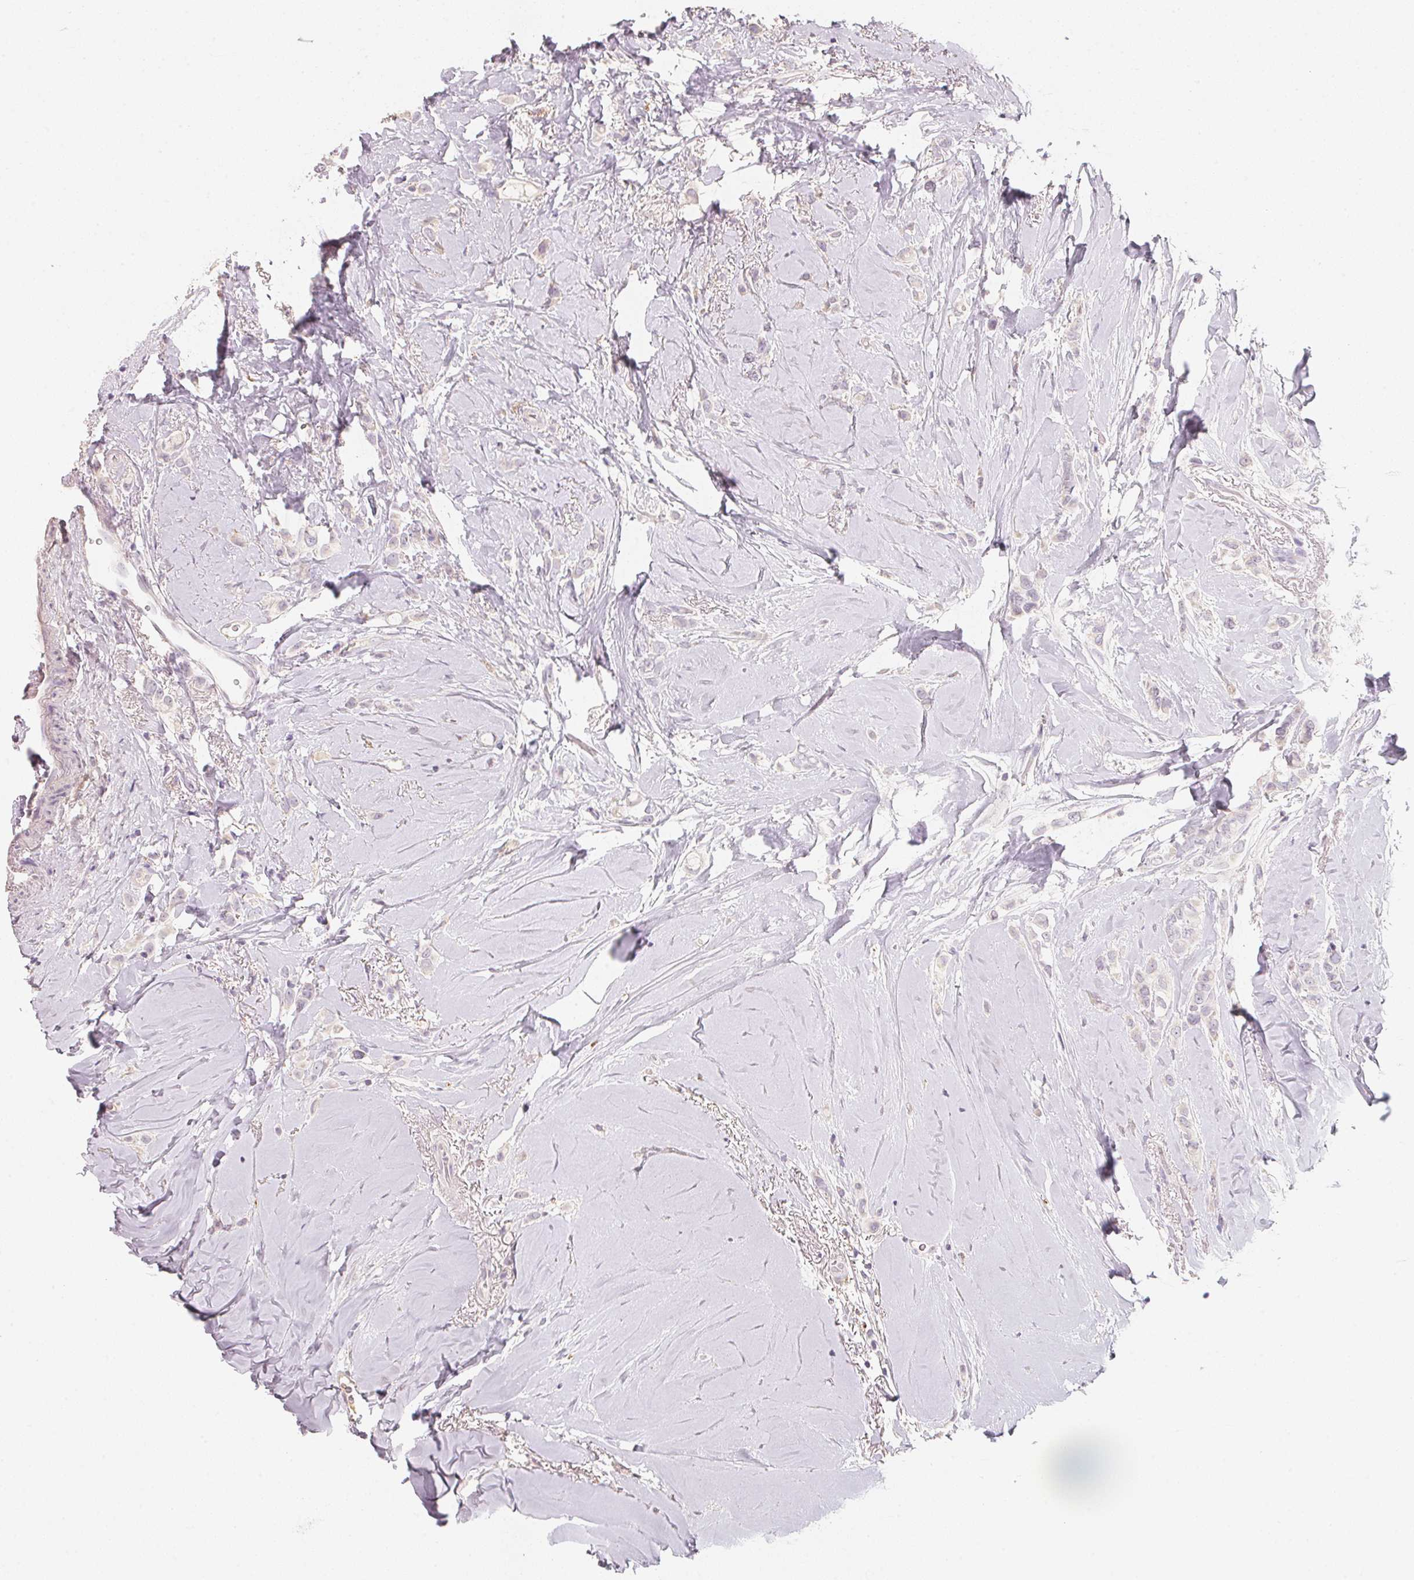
{"staining": {"intensity": "negative", "quantity": "none", "location": "none"}, "tissue": "breast cancer", "cell_type": "Tumor cells", "image_type": "cancer", "snomed": [{"axis": "morphology", "description": "Lobular carcinoma"}, {"axis": "topography", "description": "Breast"}], "caption": "Protein analysis of breast cancer (lobular carcinoma) shows no significant positivity in tumor cells.", "gene": "TREH", "patient": {"sex": "female", "age": 66}}